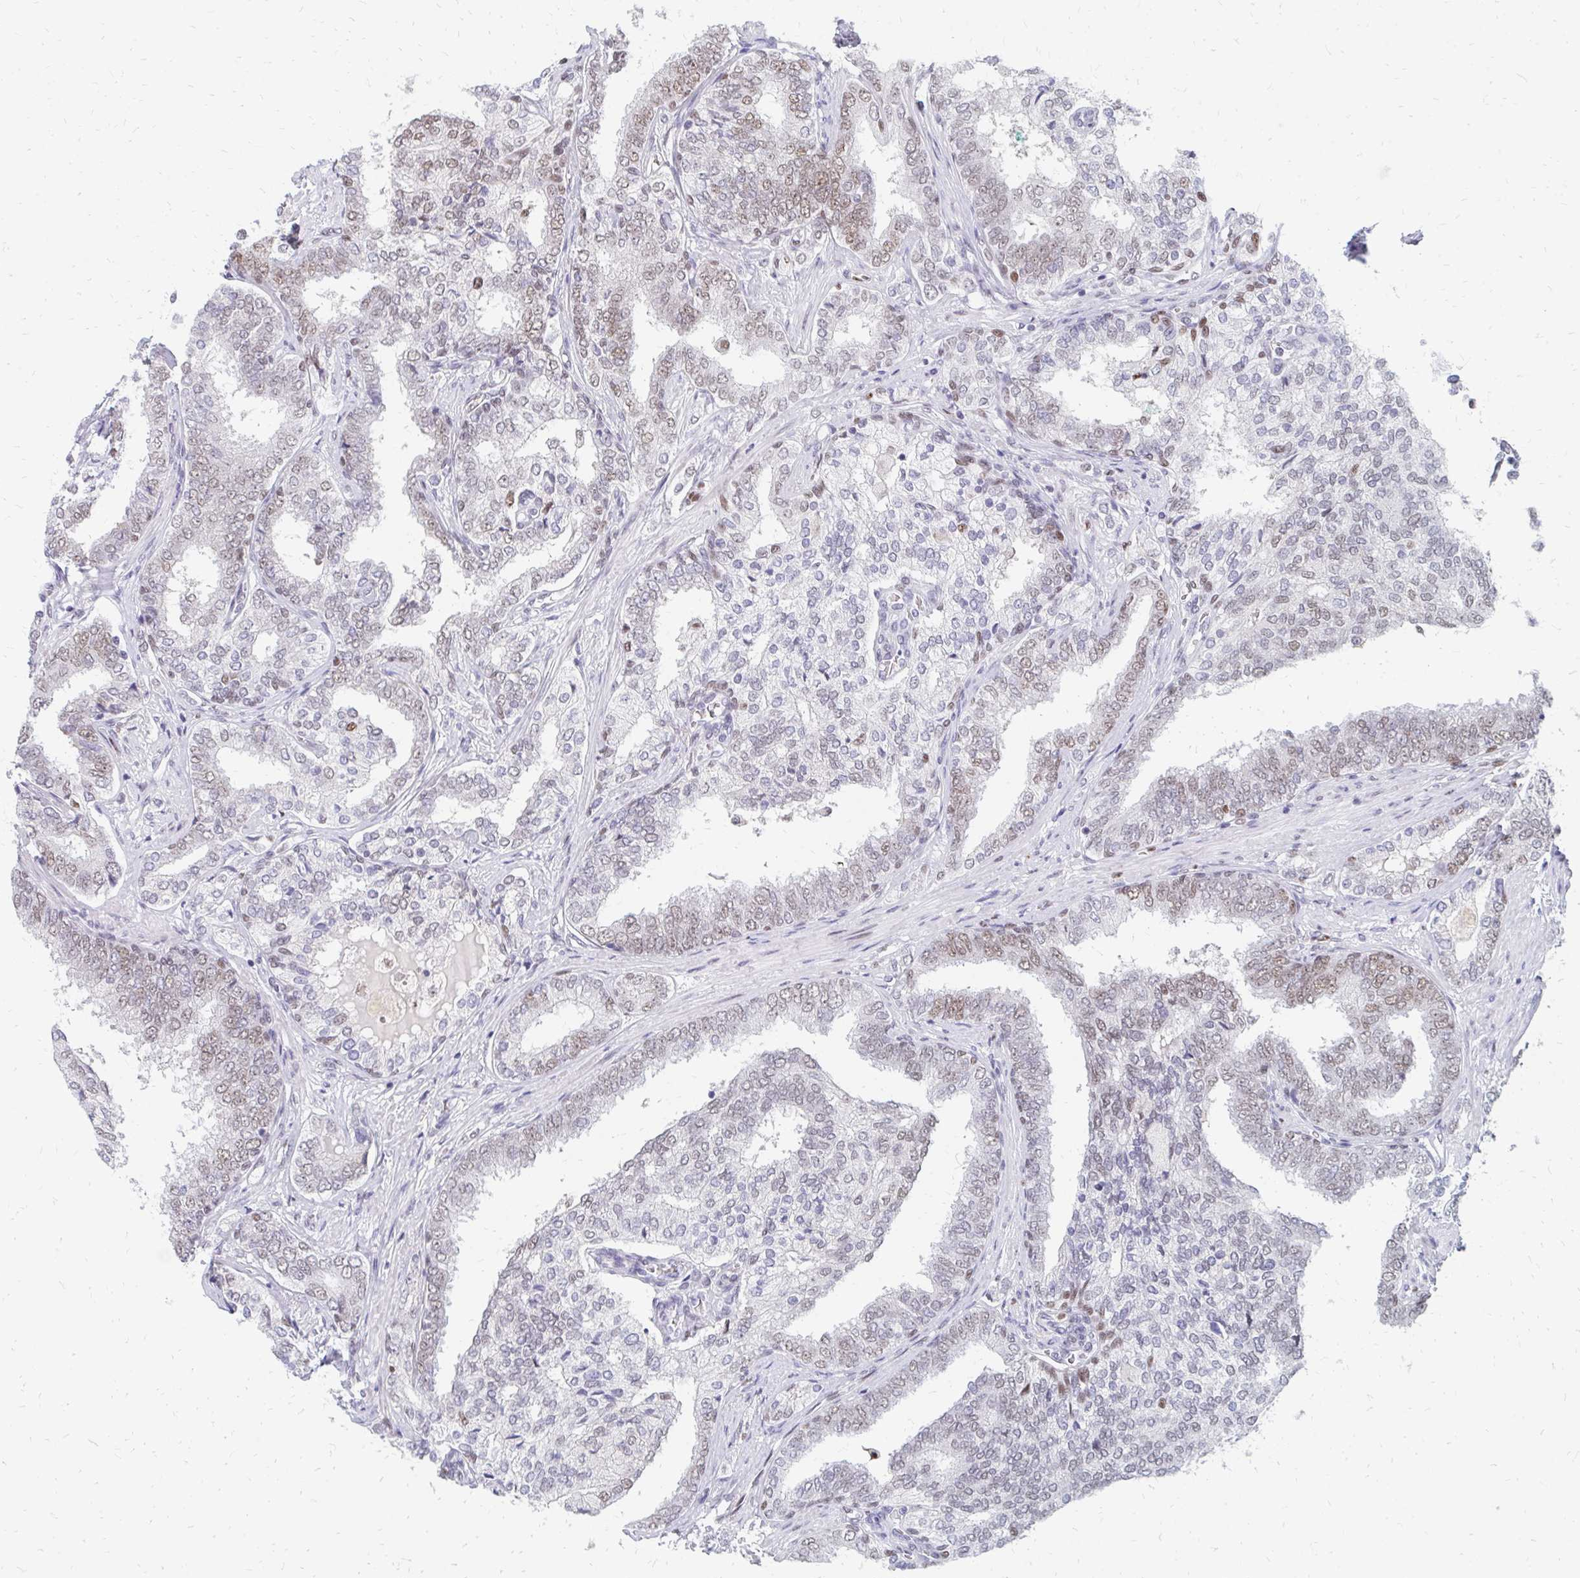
{"staining": {"intensity": "moderate", "quantity": "25%-75%", "location": "nuclear"}, "tissue": "prostate cancer", "cell_type": "Tumor cells", "image_type": "cancer", "snomed": [{"axis": "morphology", "description": "Adenocarcinoma, High grade"}, {"axis": "topography", "description": "Prostate"}], "caption": "Moderate nuclear protein expression is identified in approximately 25%-75% of tumor cells in high-grade adenocarcinoma (prostate). The staining was performed using DAB (3,3'-diaminobenzidine) to visualize the protein expression in brown, while the nuclei were stained in blue with hematoxylin (Magnification: 20x).", "gene": "PLK3", "patient": {"sex": "male", "age": 72}}